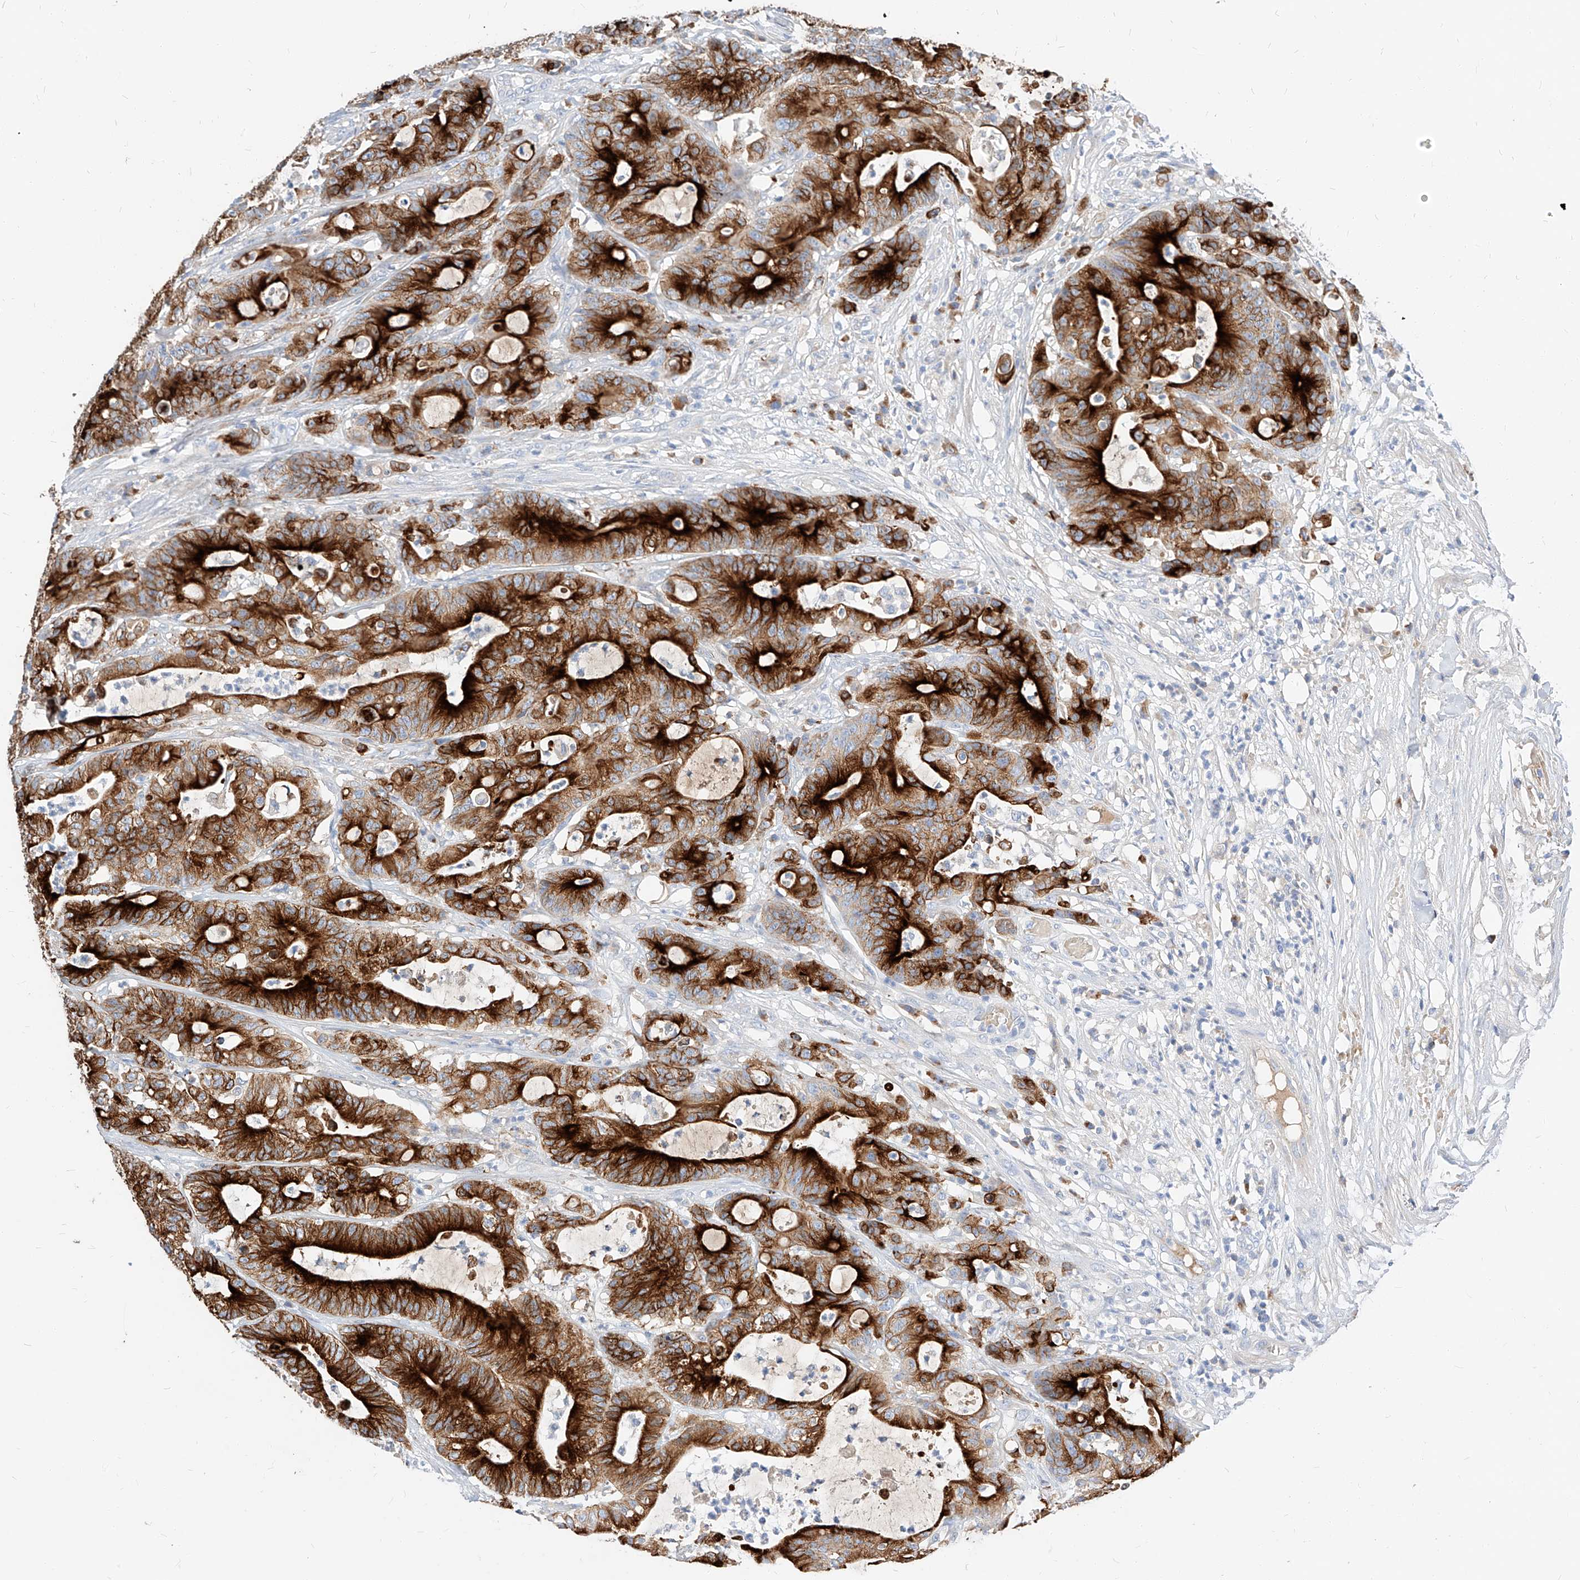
{"staining": {"intensity": "strong", "quantity": ">75%", "location": "cytoplasmic/membranous"}, "tissue": "colorectal cancer", "cell_type": "Tumor cells", "image_type": "cancer", "snomed": [{"axis": "morphology", "description": "Adenocarcinoma, NOS"}, {"axis": "topography", "description": "Colon"}], "caption": "Colorectal cancer (adenocarcinoma) stained with immunohistochemistry (IHC) exhibits strong cytoplasmic/membranous staining in about >75% of tumor cells.", "gene": "MAP7", "patient": {"sex": "female", "age": 84}}